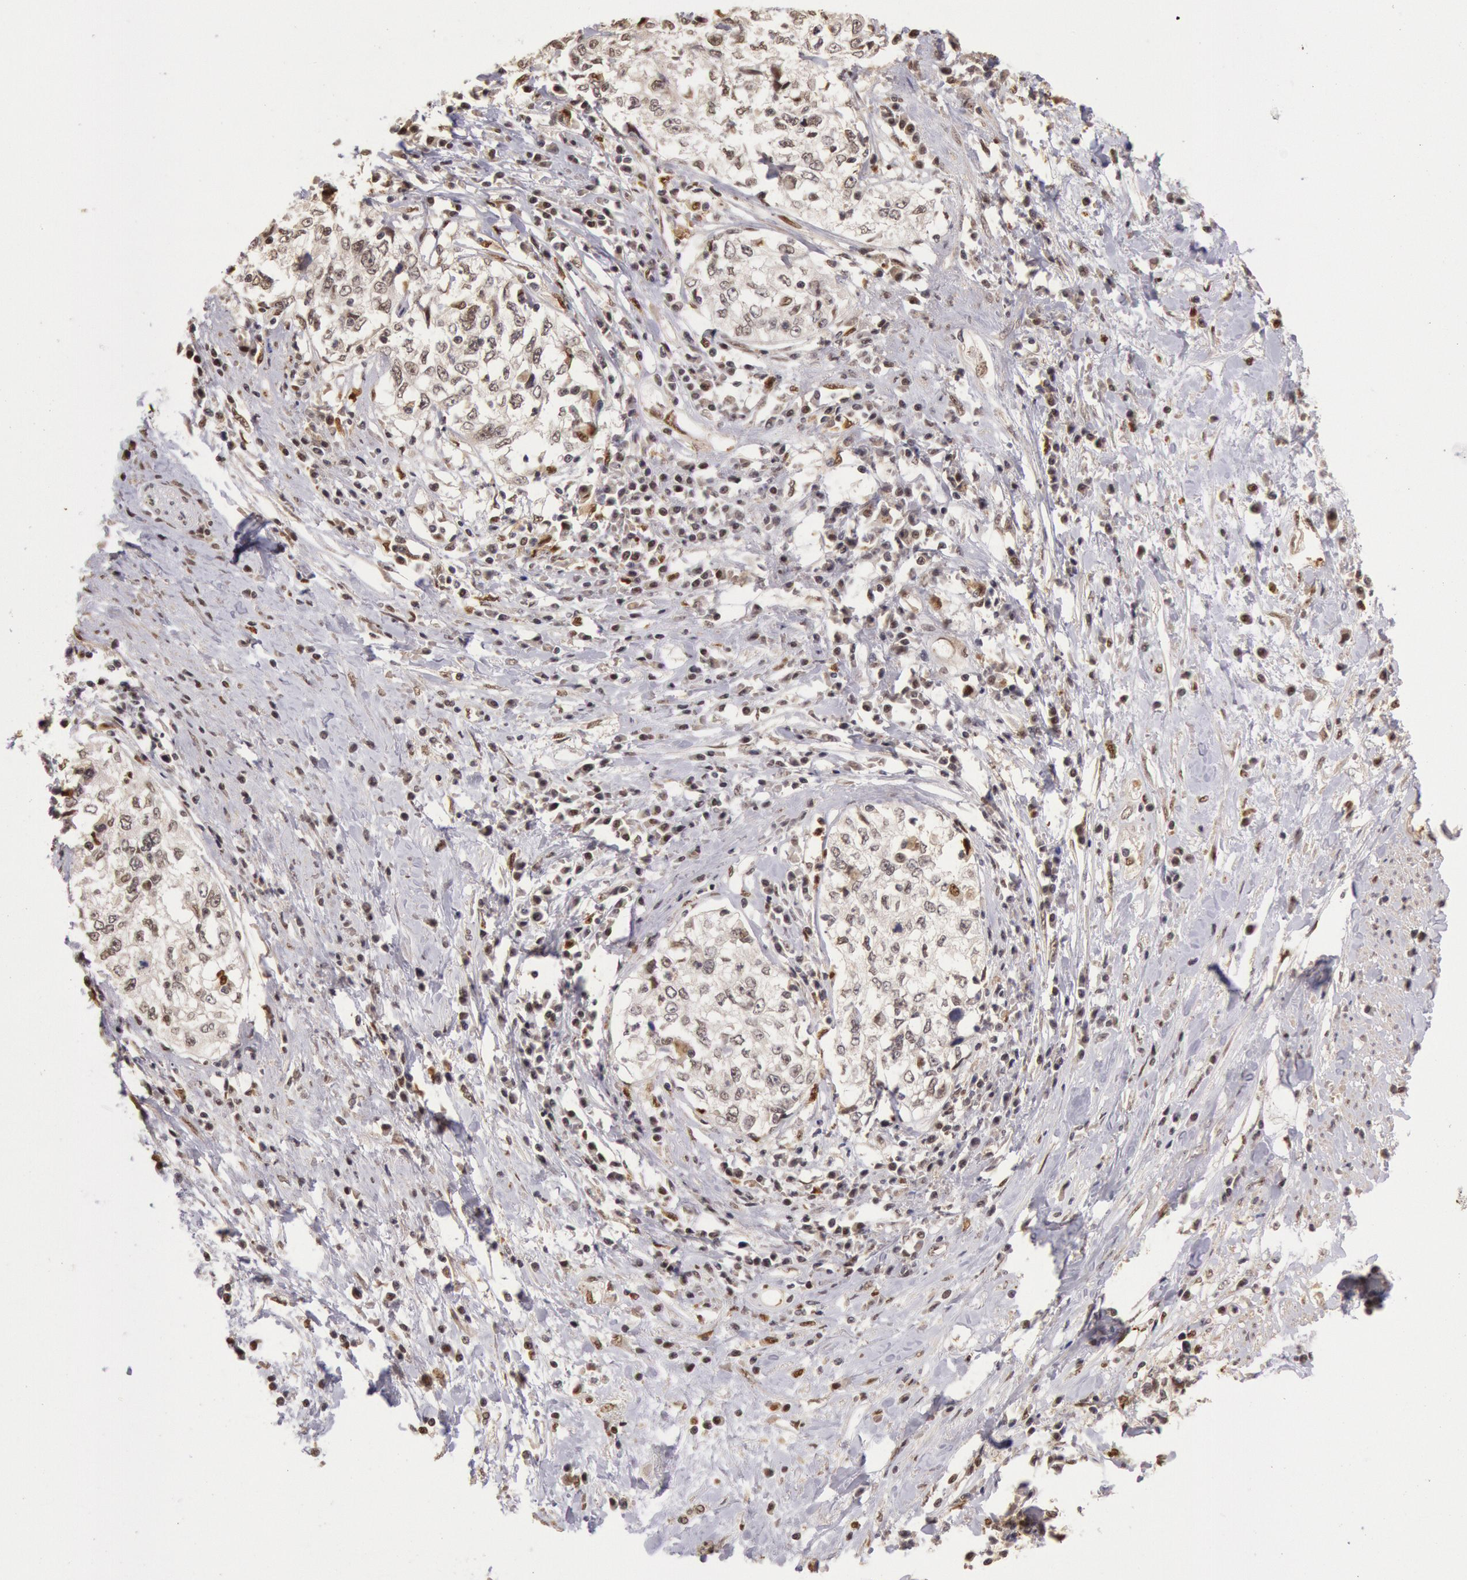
{"staining": {"intensity": "weak", "quantity": ">75%", "location": "nuclear"}, "tissue": "cervical cancer", "cell_type": "Tumor cells", "image_type": "cancer", "snomed": [{"axis": "morphology", "description": "Squamous cell carcinoma, NOS"}, {"axis": "topography", "description": "Cervix"}], "caption": "Weak nuclear staining is present in about >75% of tumor cells in cervical cancer. (brown staining indicates protein expression, while blue staining denotes nuclei).", "gene": "LIG4", "patient": {"sex": "female", "age": 57}}